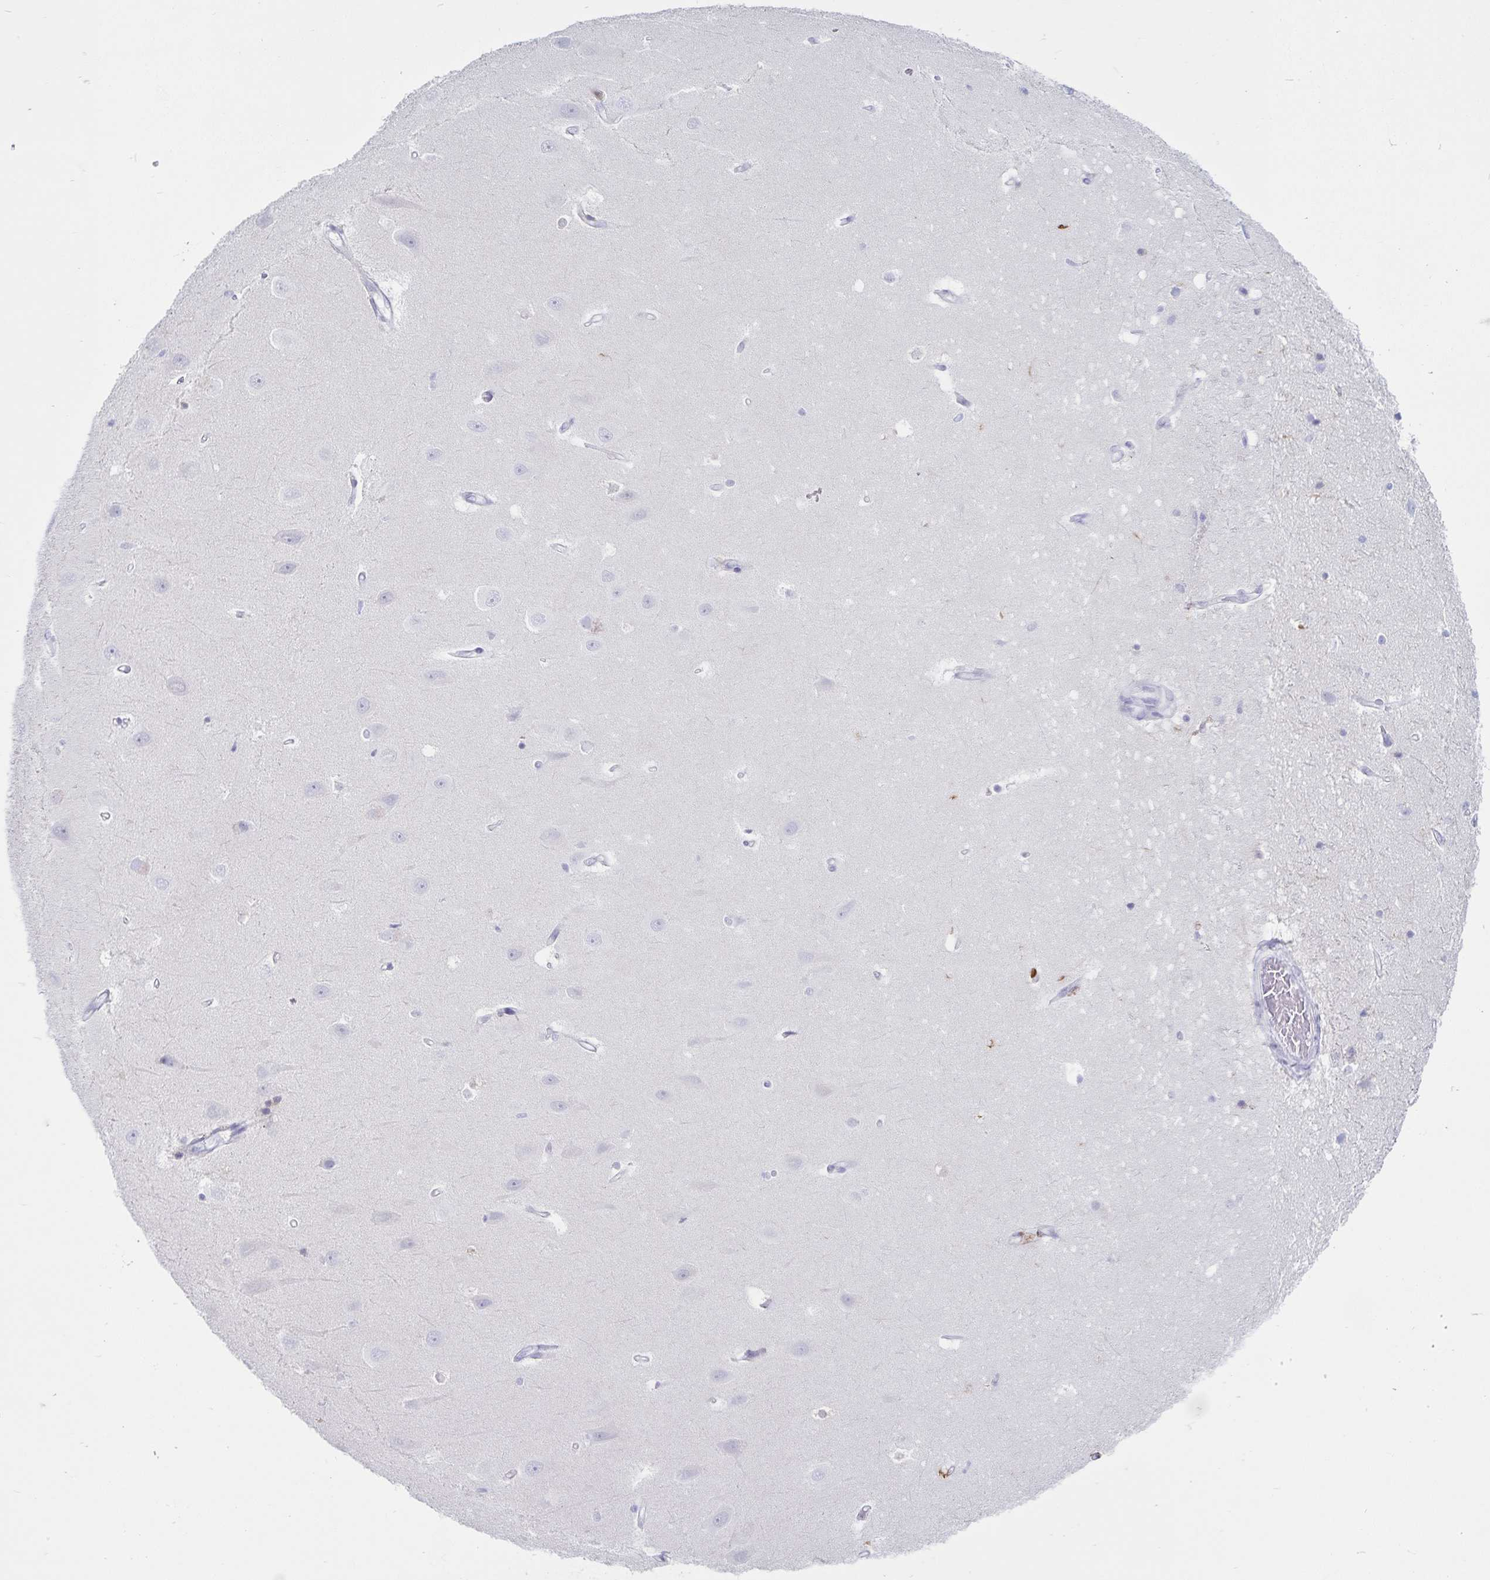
{"staining": {"intensity": "negative", "quantity": "none", "location": "none"}, "tissue": "hippocampus", "cell_type": "Glial cells", "image_type": "normal", "snomed": [{"axis": "morphology", "description": "Normal tissue, NOS"}, {"axis": "topography", "description": "Hippocampus"}], "caption": "Normal hippocampus was stained to show a protein in brown. There is no significant staining in glial cells. Brightfield microscopy of immunohistochemistry stained with DAB (brown) and hematoxylin (blue), captured at high magnification.", "gene": "GNLY", "patient": {"sex": "male", "age": 63}}